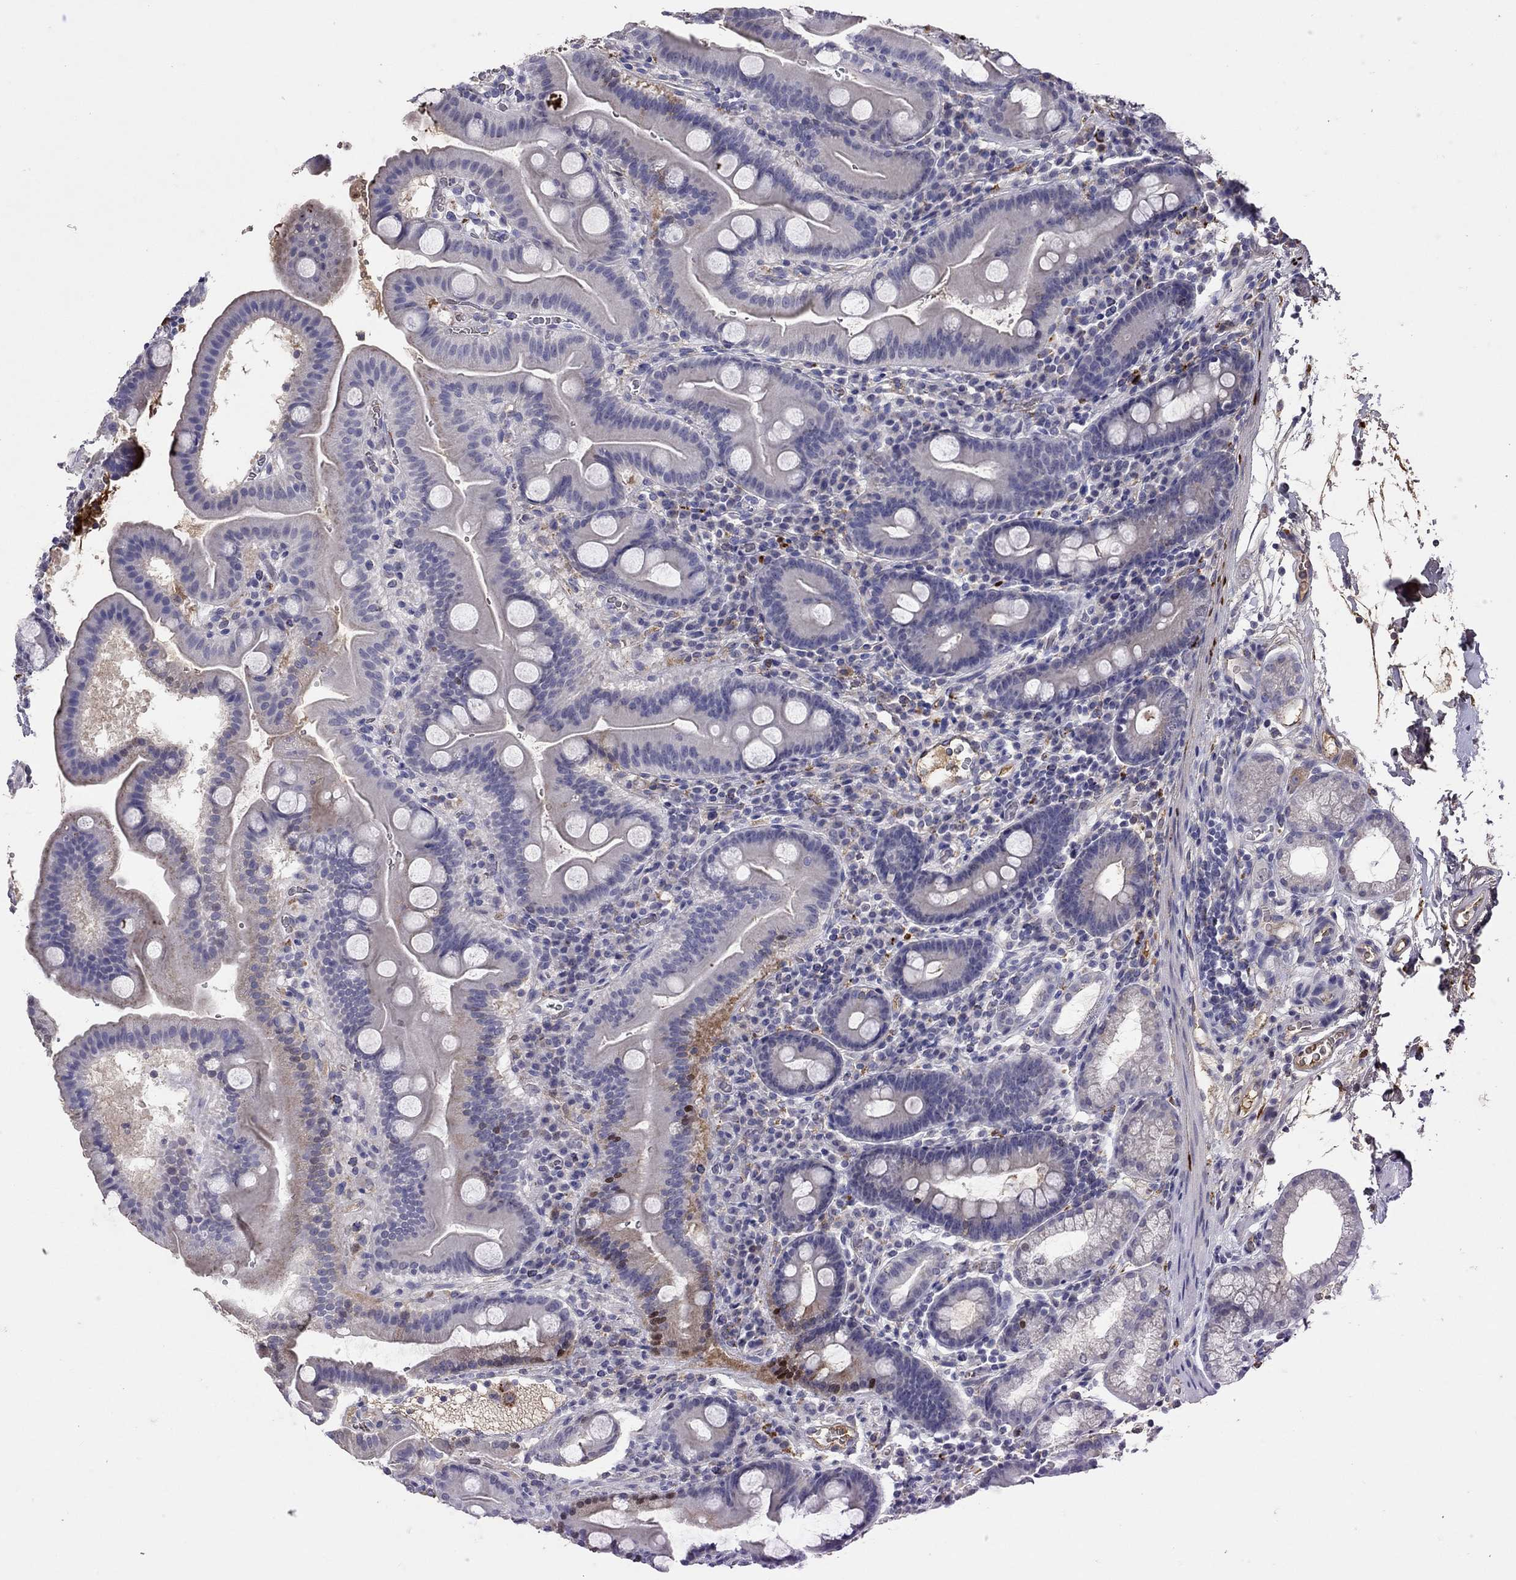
{"staining": {"intensity": "negative", "quantity": "none", "location": "none"}, "tissue": "duodenum", "cell_type": "Glandular cells", "image_type": "normal", "snomed": [{"axis": "morphology", "description": "Normal tissue, NOS"}, {"axis": "topography", "description": "Duodenum"}], "caption": "Immunohistochemistry (IHC) histopathology image of benign human duodenum stained for a protein (brown), which exhibits no expression in glandular cells. The staining is performed using DAB brown chromogen with nuclei counter-stained in using hematoxylin.", "gene": "SERPINA3", "patient": {"sex": "male", "age": 59}}